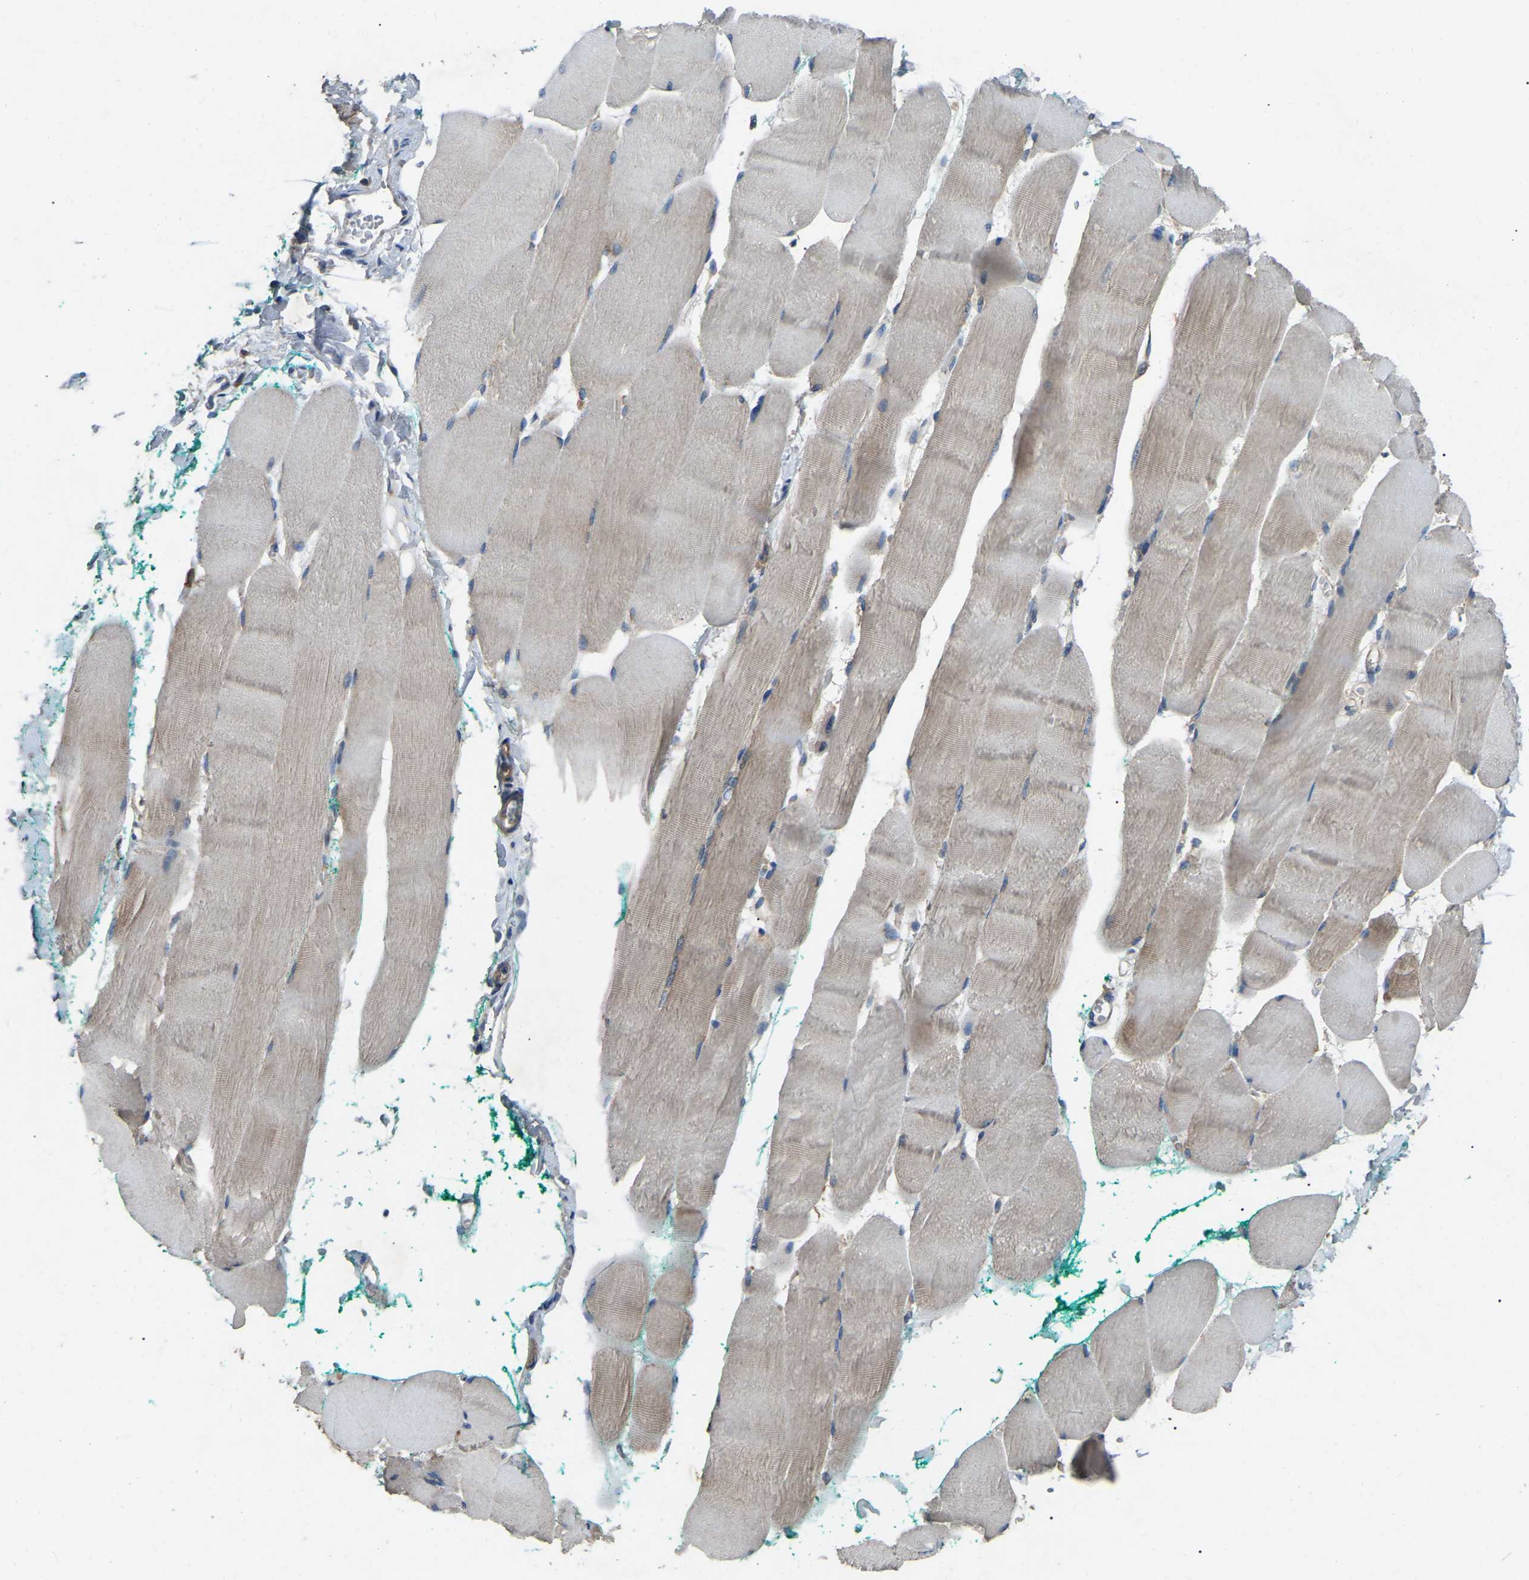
{"staining": {"intensity": "moderate", "quantity": "25%-75%", "location": "cytoplasmic/membranous"}, "tissue": "skeletal muscle", "cell_type": "Myocytes", "image_type": "normal", "snomed": [{"axis": "morphology", "description": "Normal tissue, NOS"}, {"axis": "morphology", "description": "Squamous cell carcinoma, NOS"}, {"axis": "topography", "description": "Skeletal muscle"}], "caption": "This image exhibits immunohistochemistry (IHC) staining of normal skeletal muscle, with medium moderate cytoplasmic/membranous staining in about 25%-75% of myocytes.", "gene": "AIMP1", "patient": {"sex": "male", "age": 51}}